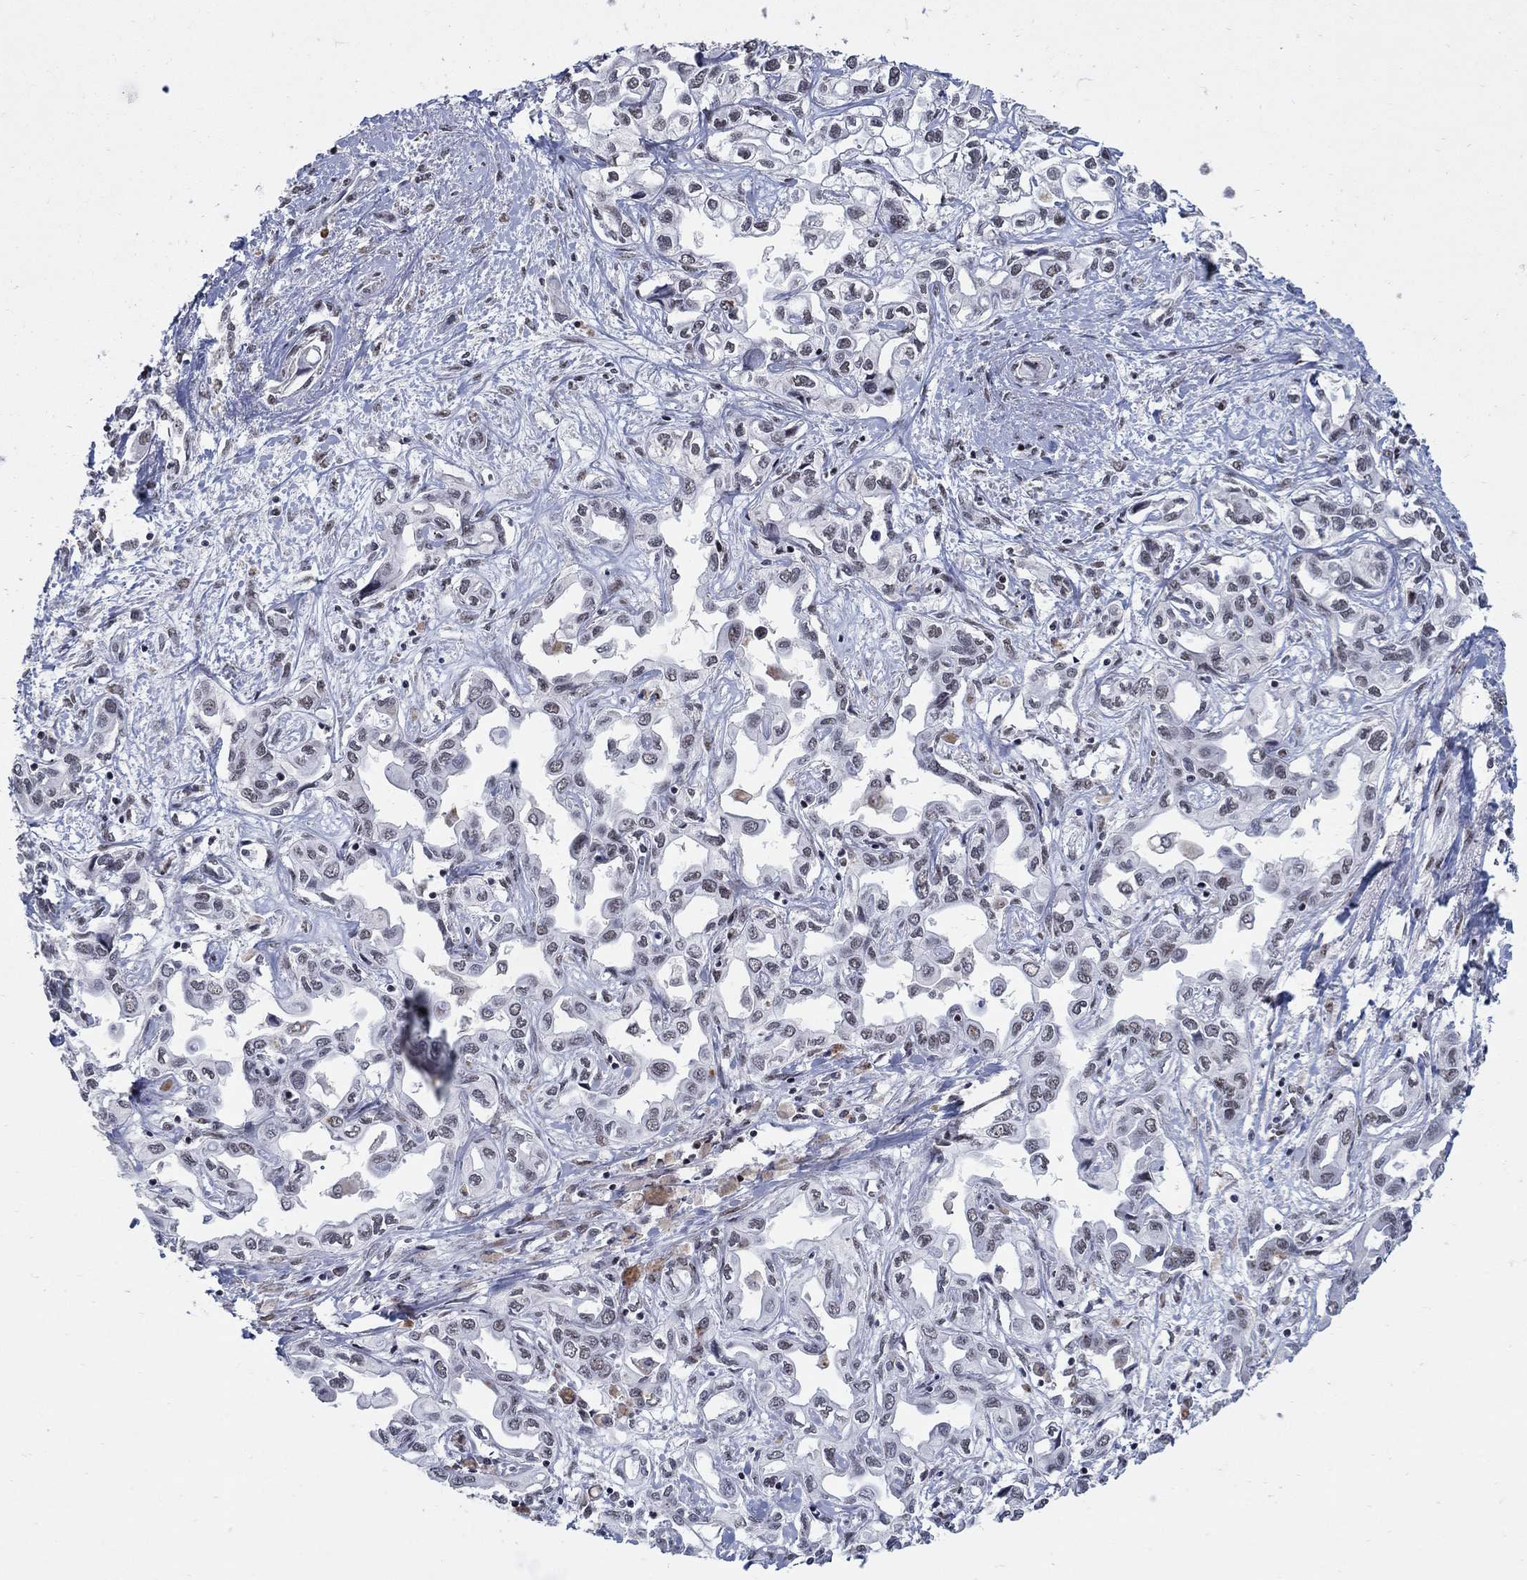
{"staining": {"intensity": "weak", "quantity": "<25%", "location": "nuclear"}, "tissue": "liver cancer", "cell_type": "Tumor cells", "image_type": "cancer", "snomed": [{"axis": "morphology", "description": "Cholangiocarcinoma"}, {"axis": "topography", "description": "Liver"}], "caption": "Immunohistochemical staining of liver cholangiocarcinoma exhibits no significant staining in tumor cells. (Stains: DAB IHC with hematoxylin counter stain, Microscopy: brightfield microscopy at high magnification).", "gene": "PNISR", "patient": {"sex": "female", "age": 64}}